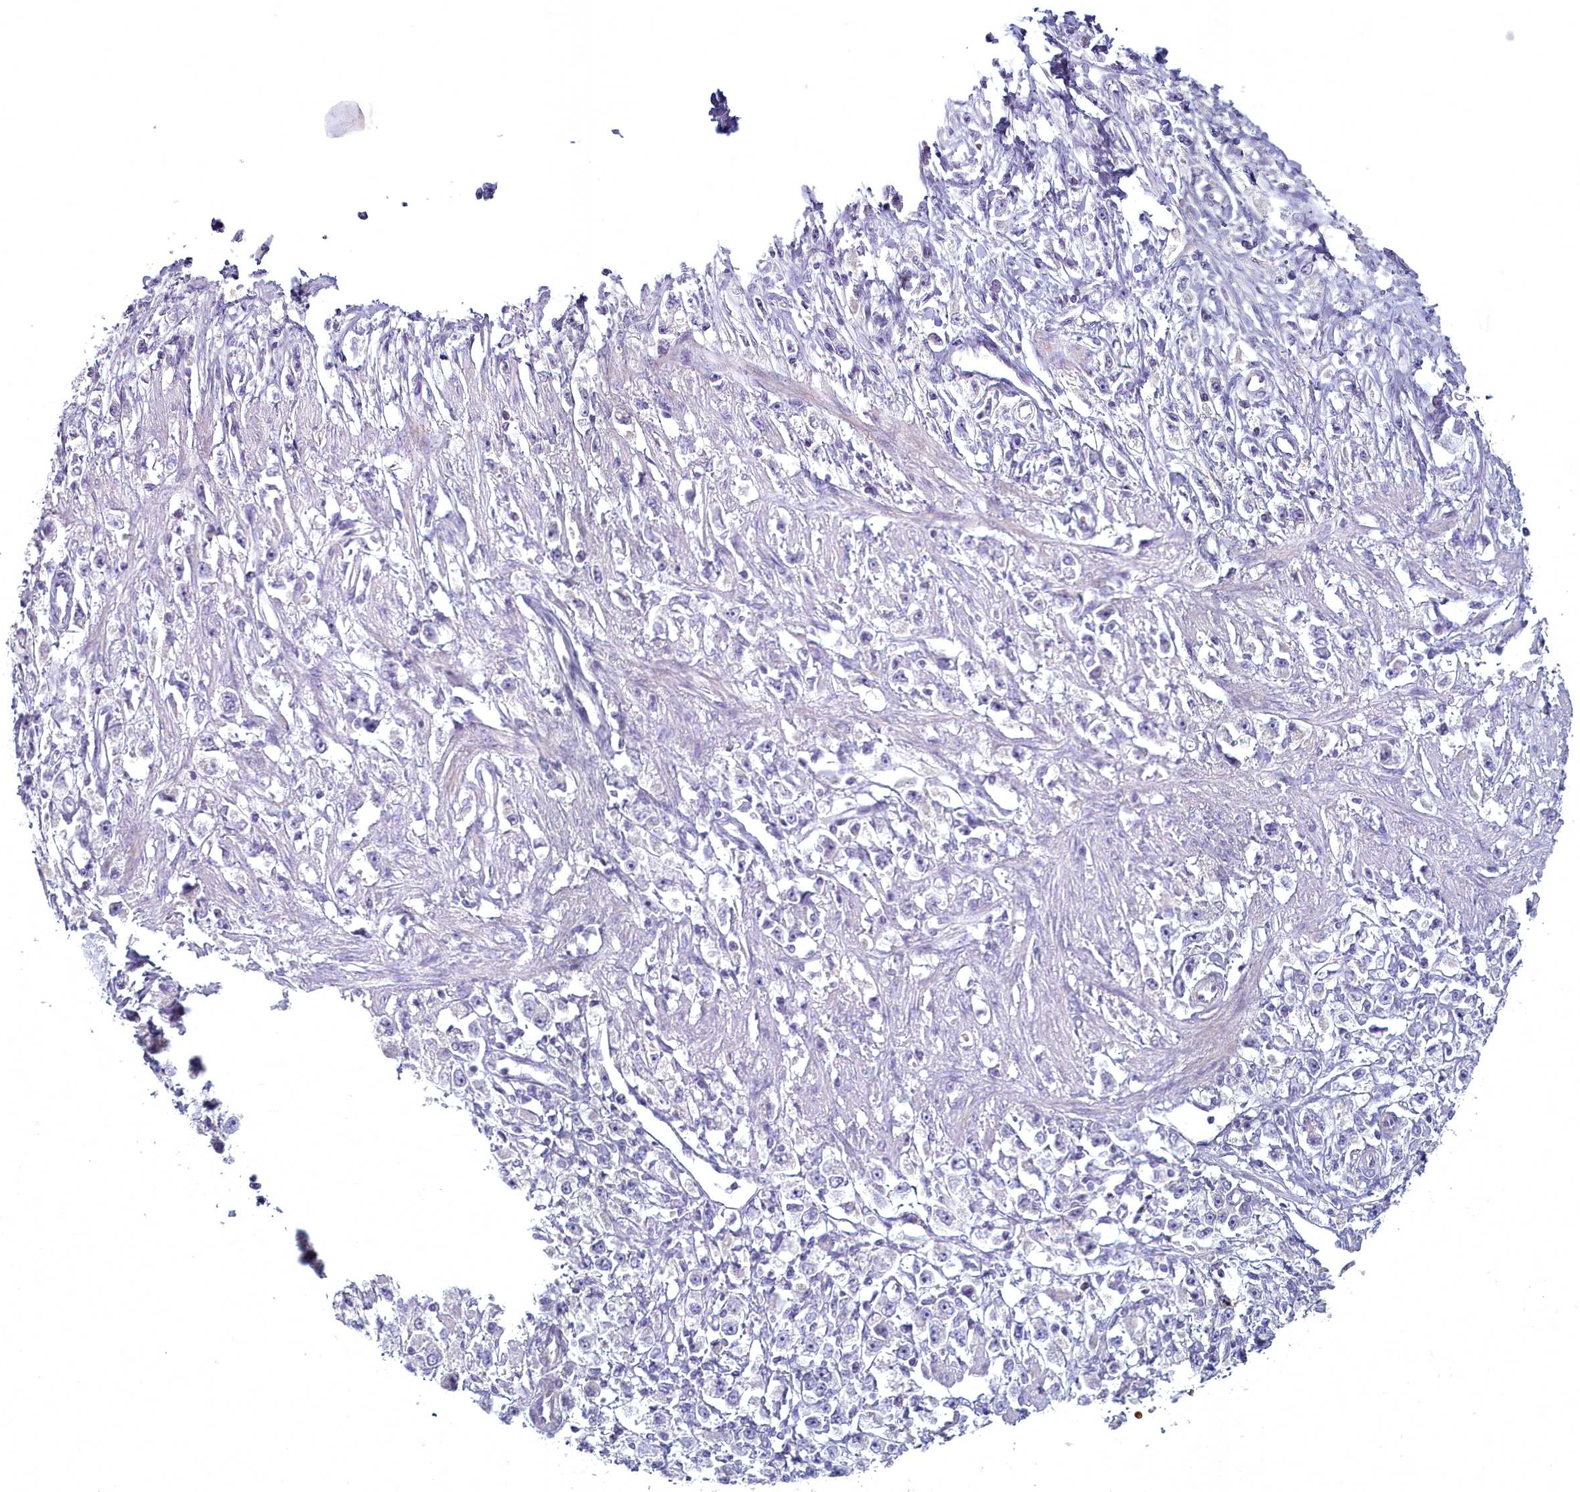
{"staining": {"intensity": "negative", "quantity": "none", "location": "none"}, "tissue": "stomach cancer", "cell_type": "Tumor cells", "image_type": "cancer", "snomed": [{"axis": "morphology", "description": "Adenocarcinoma, NOS"}, {"axis": "topography", "description": "Stomach"}], "caption": "This is a histopathology image of IHC staining of adenocarcinoma (stomach), which shows no staining in tumor cells.", "gene": "ARL15", "patient": {"sex": "female", "age": 59}}